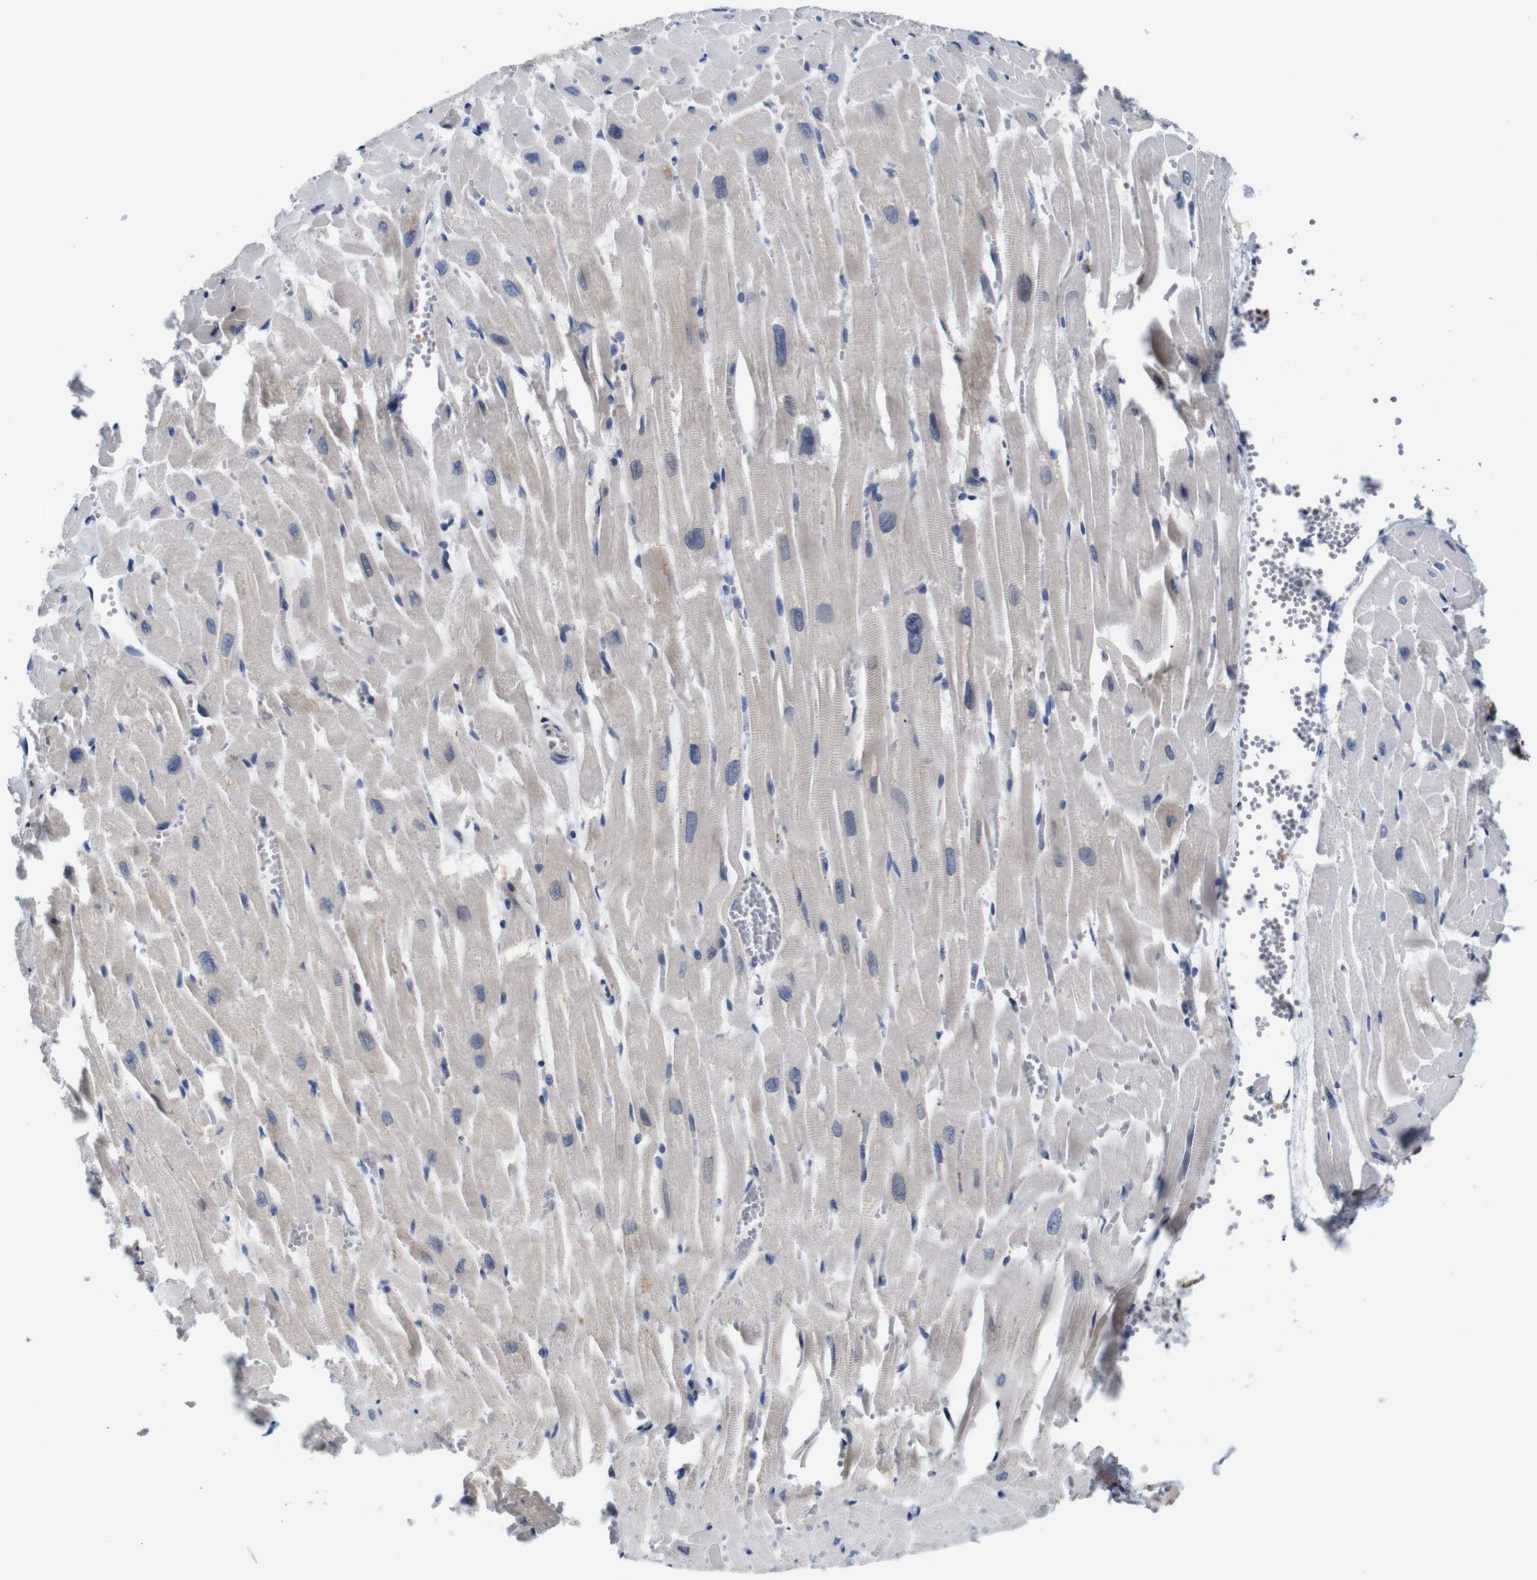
{"staining": {"intensity": "negative", "quantity": "none", "location": "none"}, "tissue": "heart muscle", "cell_type": "Cardiomyocytes", "image_type": "normal", "snomed": [{"axis": "morphology", "description": "Normal tissue, NOS"}, {"axis": "topography", "description": "Heart"}], "caption": "IHC histopathology image of unremarkable human heart muscle stained for a protein (brown), which demonstrates no staining in cardiomyocytes.", "gene": "CLCC1", "patient": {"sex": "female", "age": 19}}